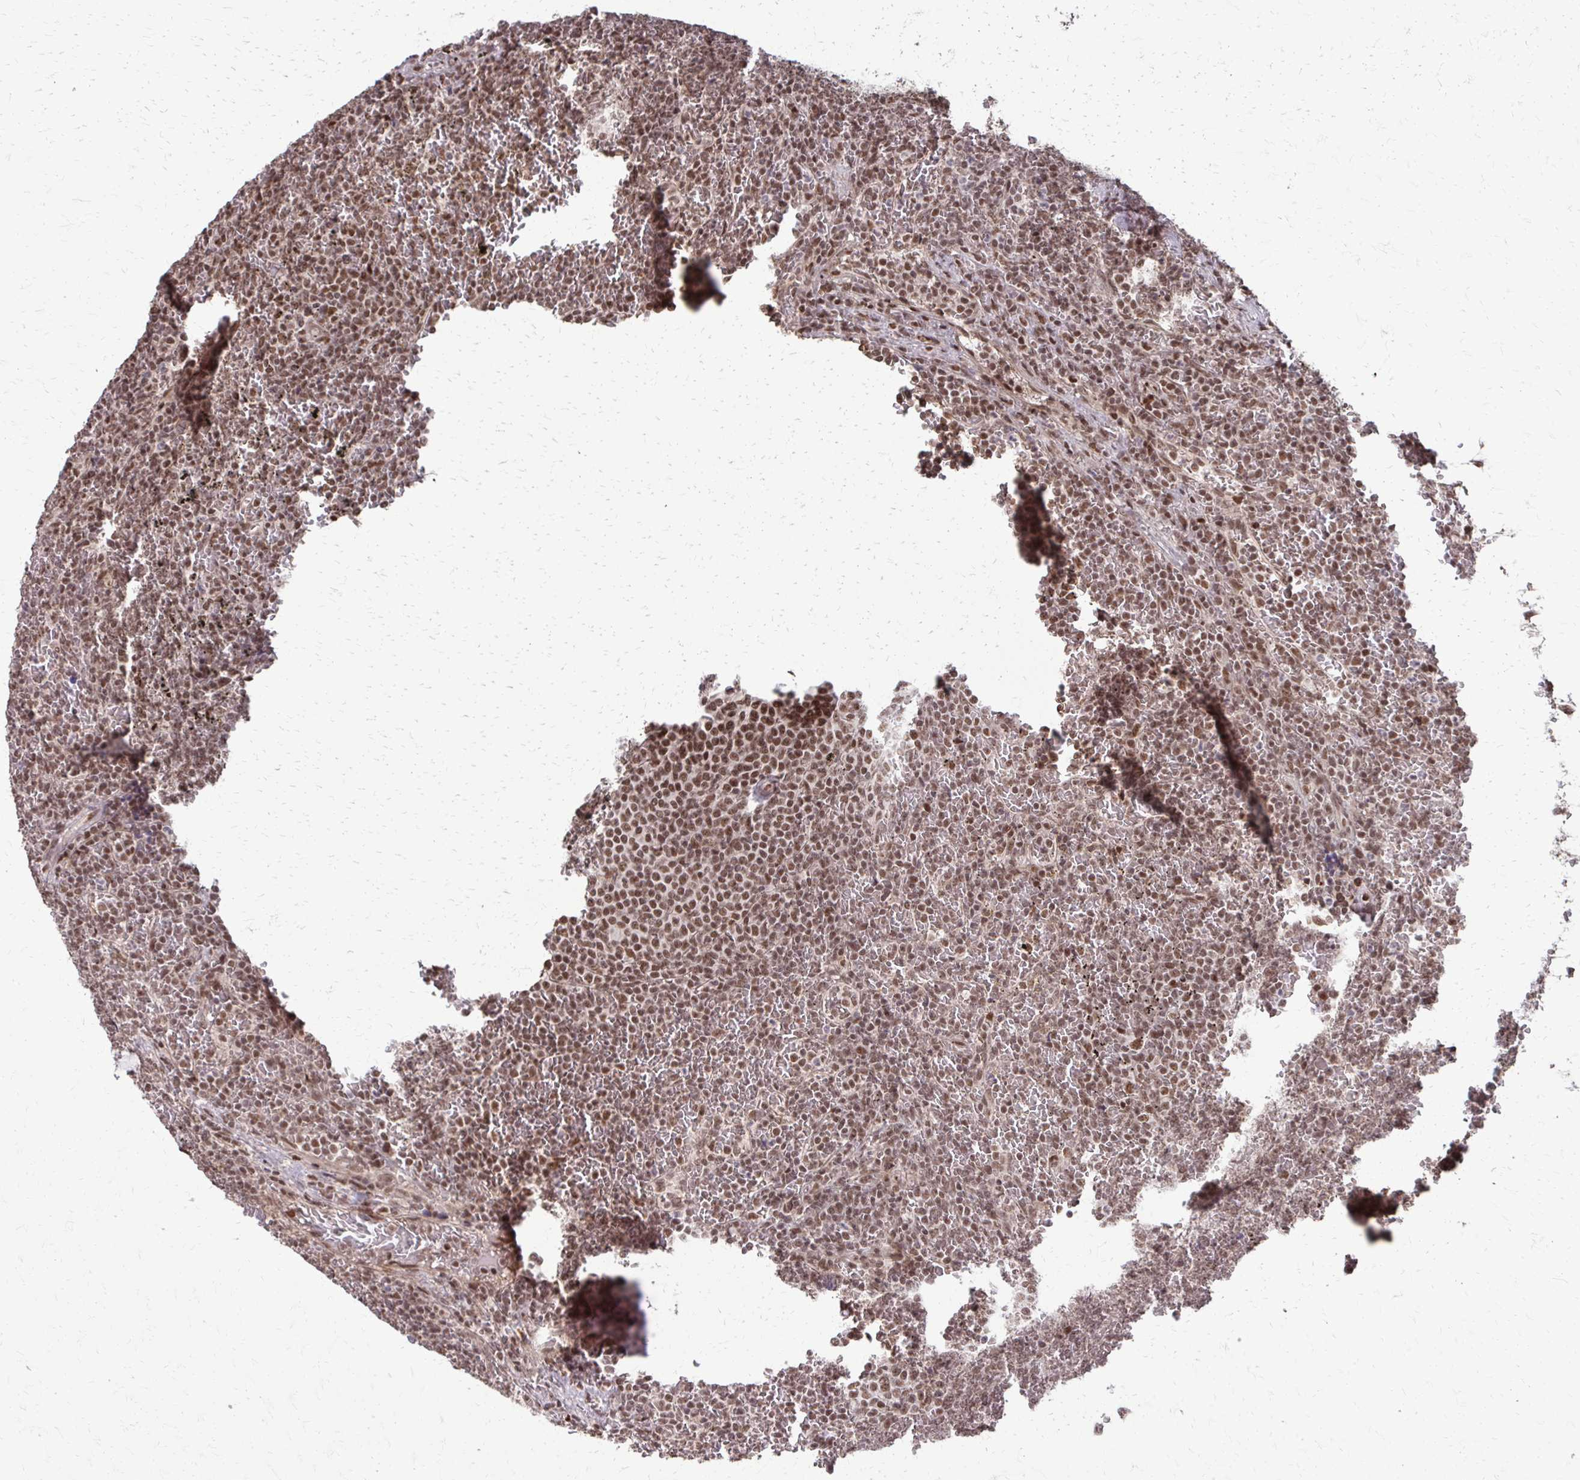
{"staining": {"intensity": "moderate", "quantity": ">75%", "location": "nuclear"}, "tissue": "lymphoma", "cell_type": "Tumor cells", "image_type": "cancer", "snomed": [{"axis": "morphology", "description": "Malignant lymphoma, non-Hodgkin's type, Low grade"}, {"axis": "topography", "description": "Spleen"}], "caption": "This is an image of immunohistochemistry (IHC) staining of low-grade malignant lymphoma, non-Hodgkin's type, which shows moderate expression in the nuclear of tumor cells.", "gene": "SS18", "patient": {"sex": "female", "age": 77}}